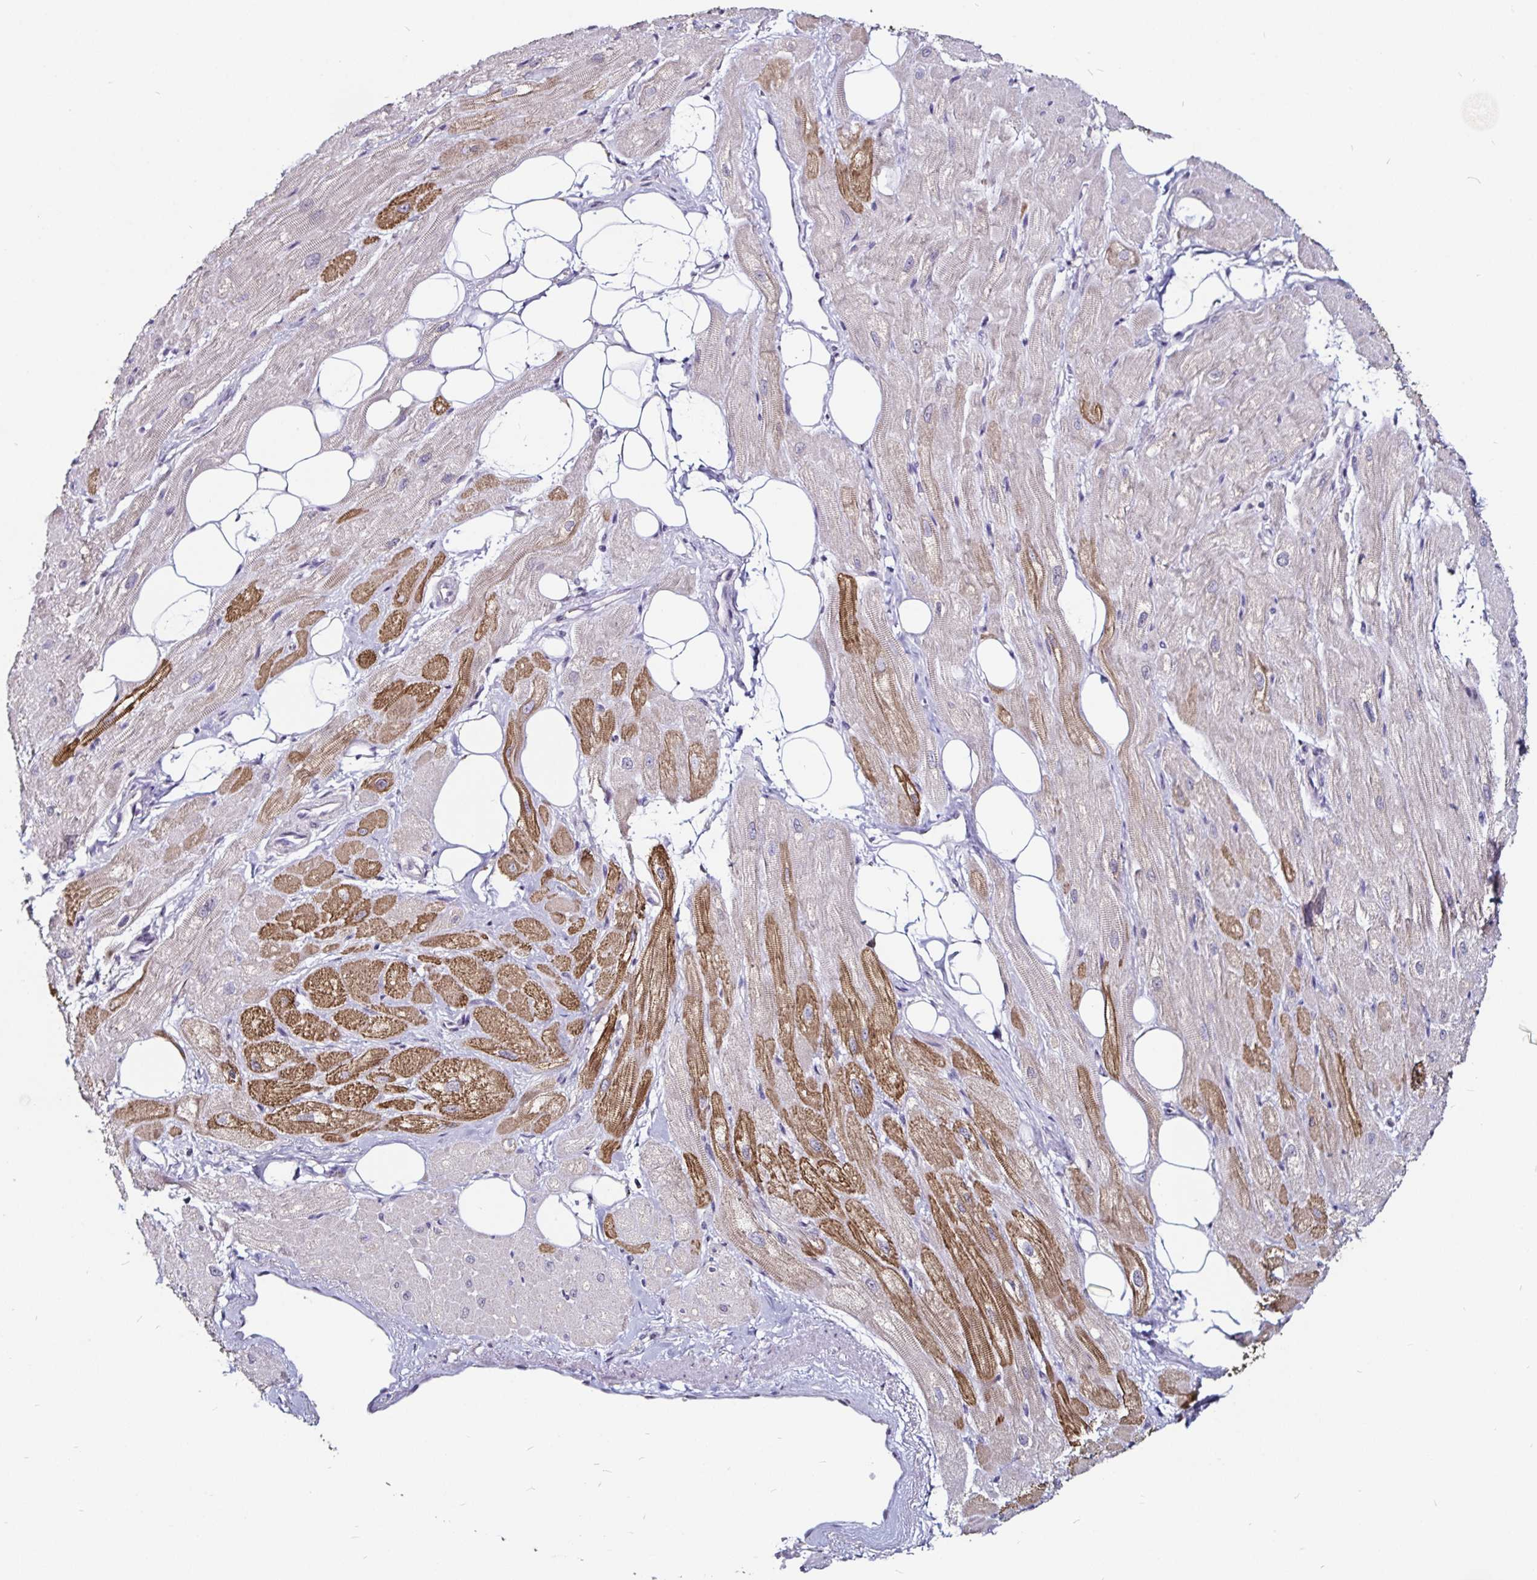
{"staining": {"intensity": "moderate", "quantity": "25%-75%", "location": "cytoplasmic/membranous"}, "tissue": "heart muscle", "cell_type": "Cardiomyocytes", "image_type": "normal", "snomed": [{"axis": "morphology", "description": "Normal tissue, NOS"}, {"axis": "topography", "description": "Heart"}], "caption": "Cardiomyocytes demonstrate moderate cytoplasmic/membranous expression in about 25%-75% of cells in normal heart muscle.", "gene": "FAIM2", "patient": {"sex": "male", "age": 62}}